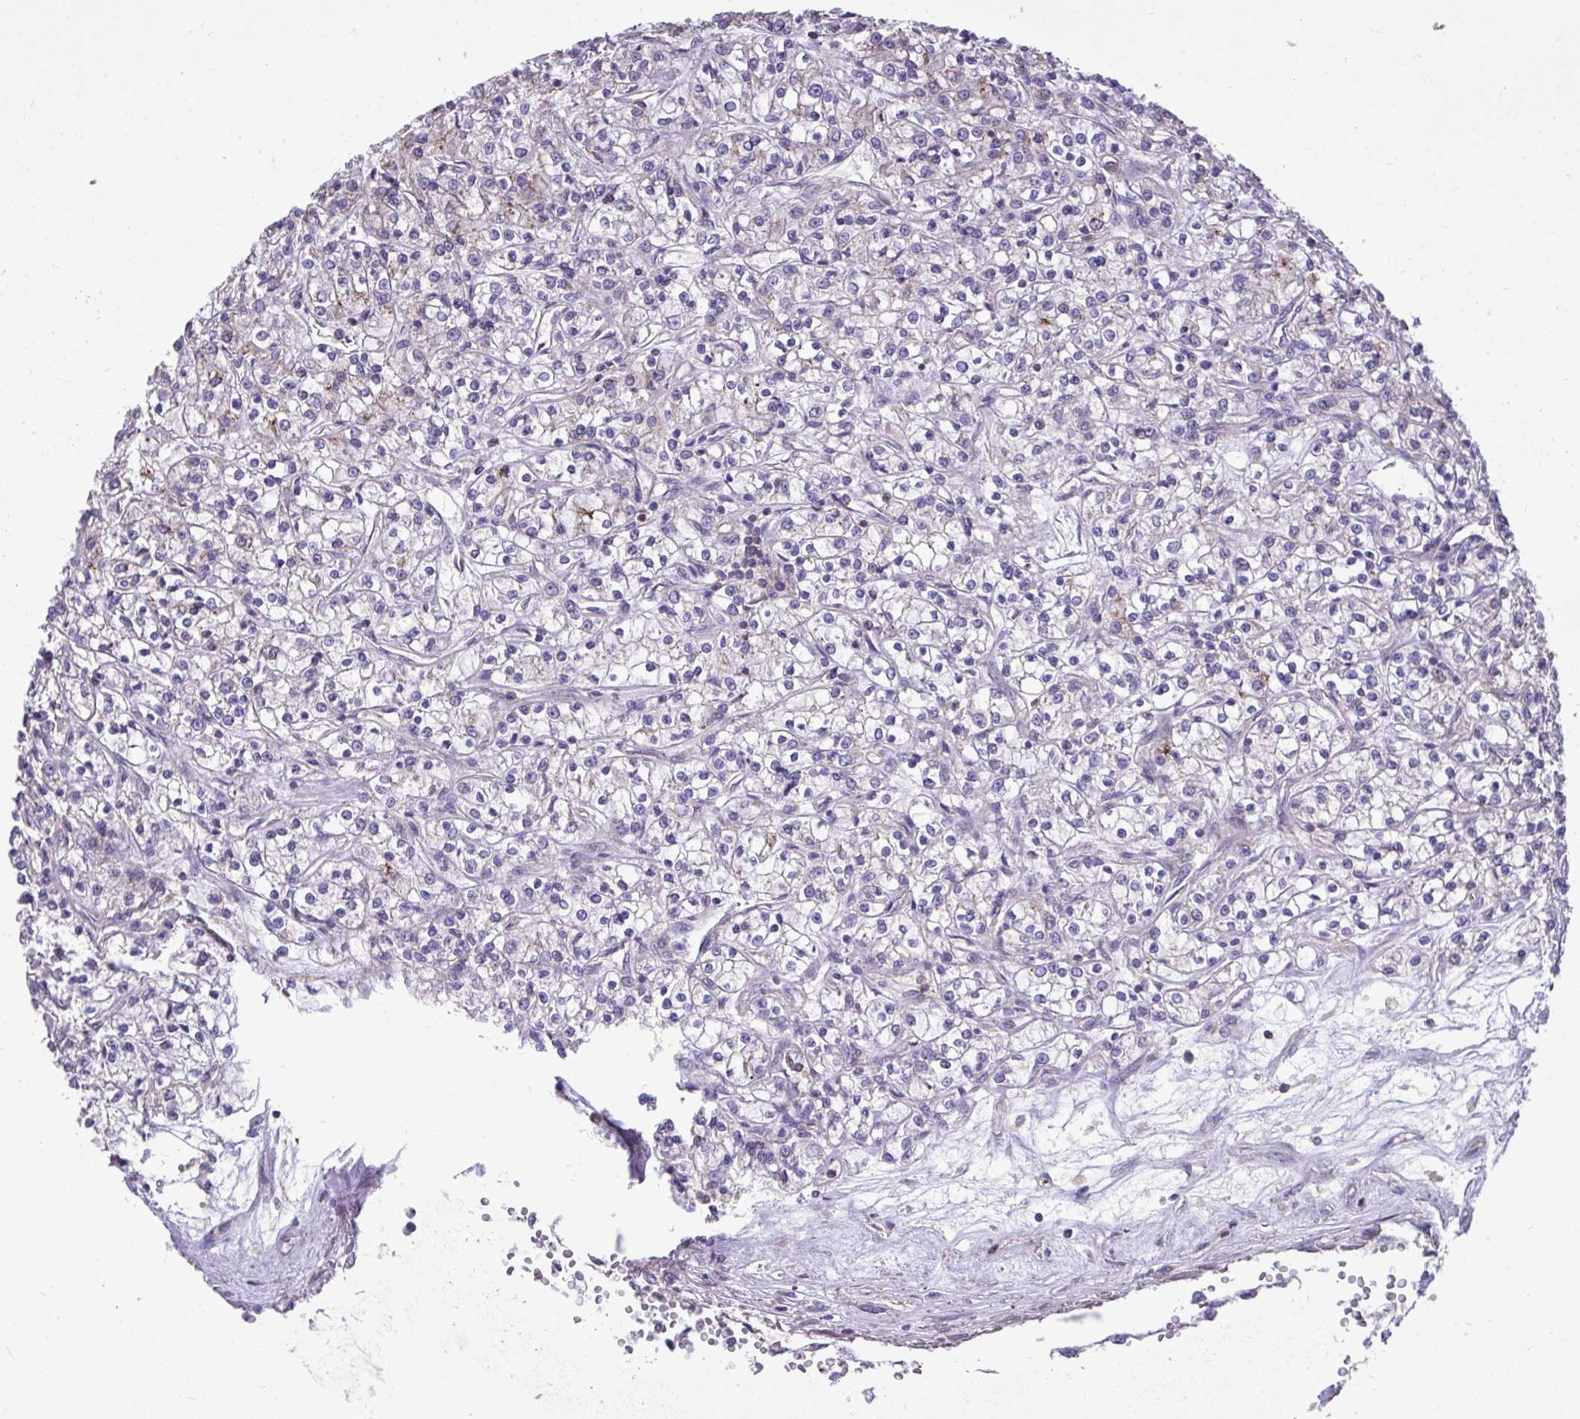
{"staining": {"intensity": "negative", "quantity": "none", "location": "none"}, "tissue": "renal cancer", "cell_type": "Tumor cells", "image_type": "cancer", "snomed": [{"axis": "morphology", "description": "Adenocarcinoma, NOS"}, {"axis": "topography", "description": "Kidney"}], "caption": "Immunohistochemistry (IHC) image of human adenocarcinoma (renal) stained for a protein (brown), which exhibits no staining in tumor cells.", "gene": "IGFL2", "patient": {"sex": "female", "age": 59}}